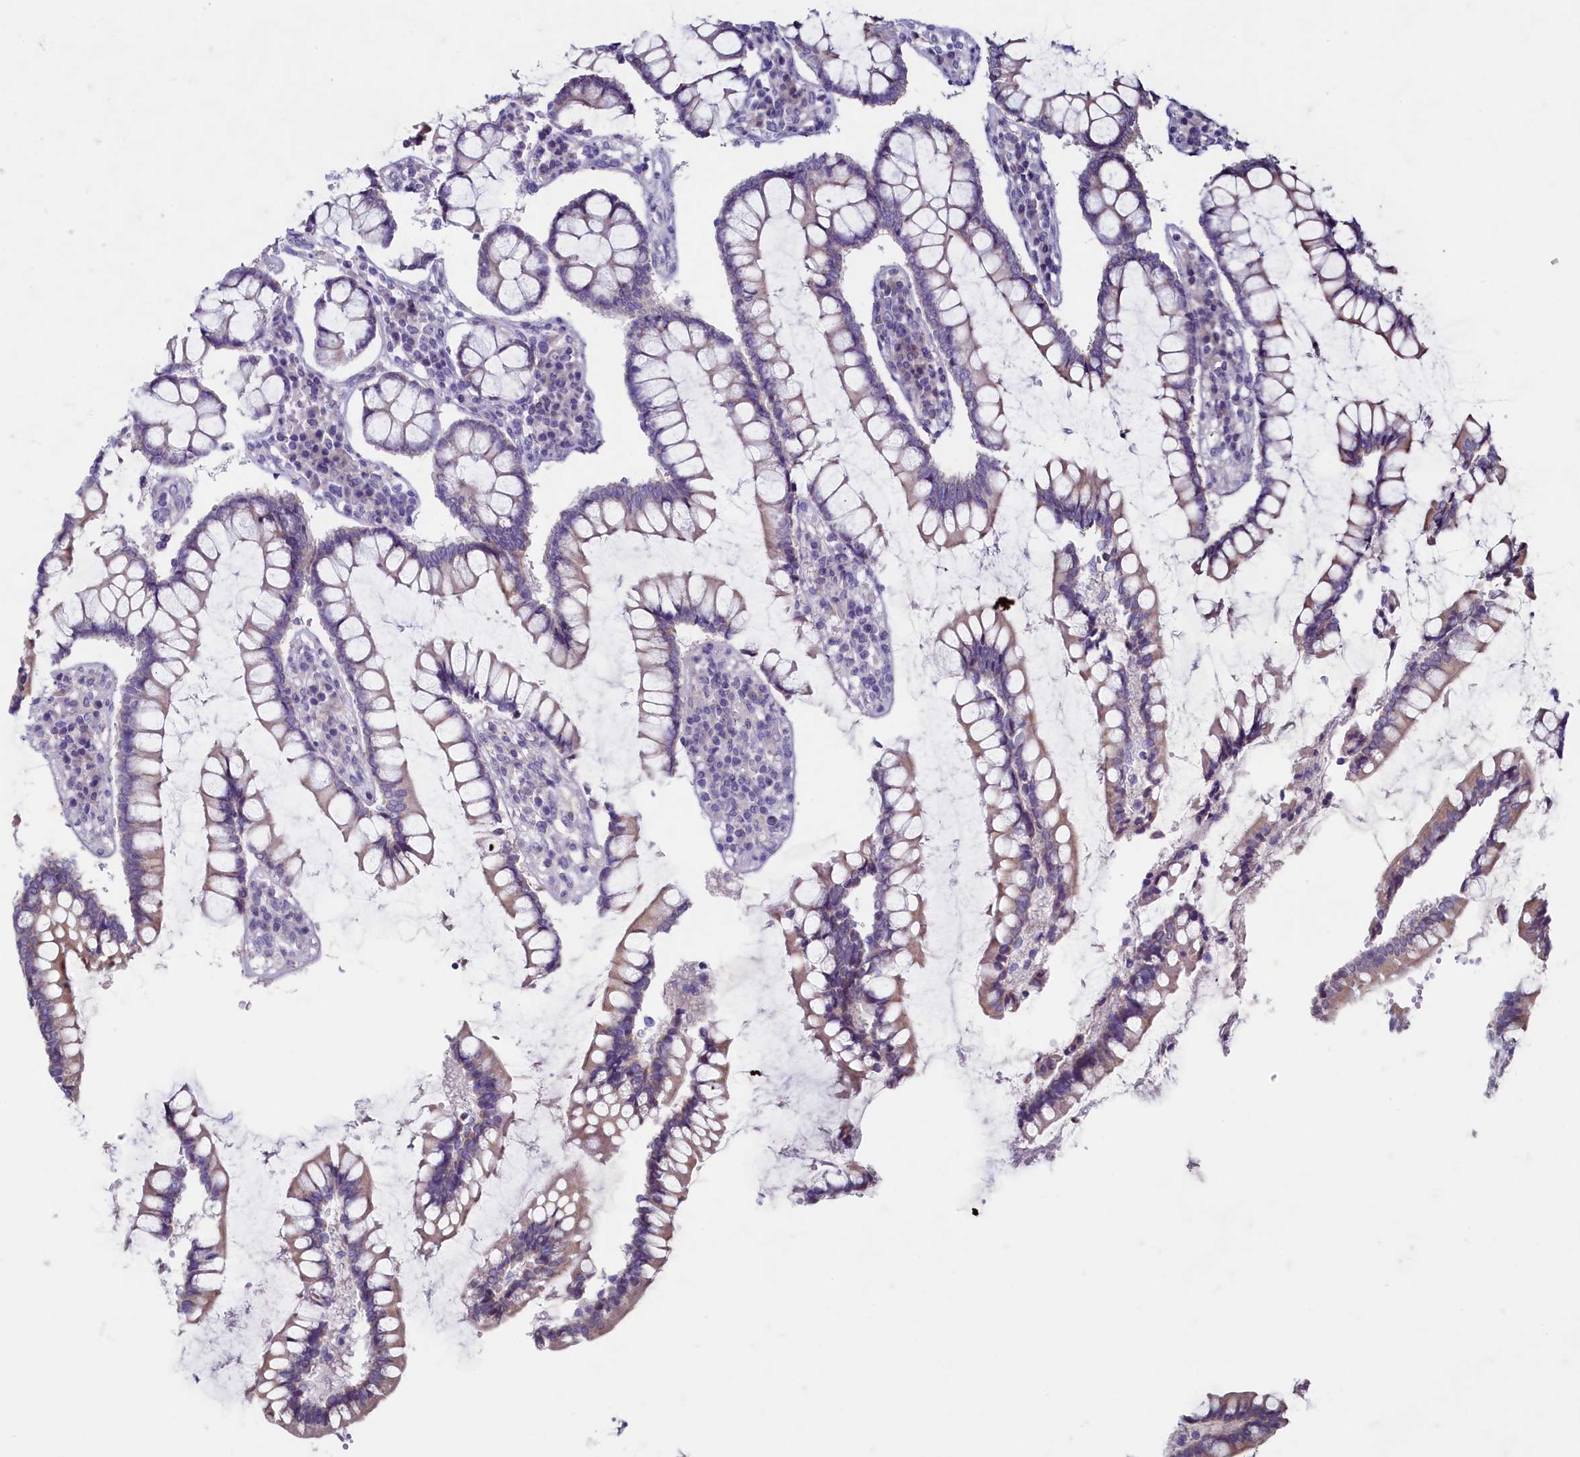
{"staining": {"intensity": "negative", "quantity": "none", "location": "none"}, "tissue": "colon", "cell_type": "Endothelial cells", "image_type": "normal", "snomed": [{"axis": "morphology", "description": "Normal tissue, NOS"}, {"axis": "topography", "description": "Colon"}], "caption": "Immunohistochemistry image of benign colon: colon stained with DAB (3,3'-diaminobenzidine) reveals no significant protein expression in endothelial cells.", "gene": "MAP1LC3A", "patient": {"sex": "female", "age": 79}}